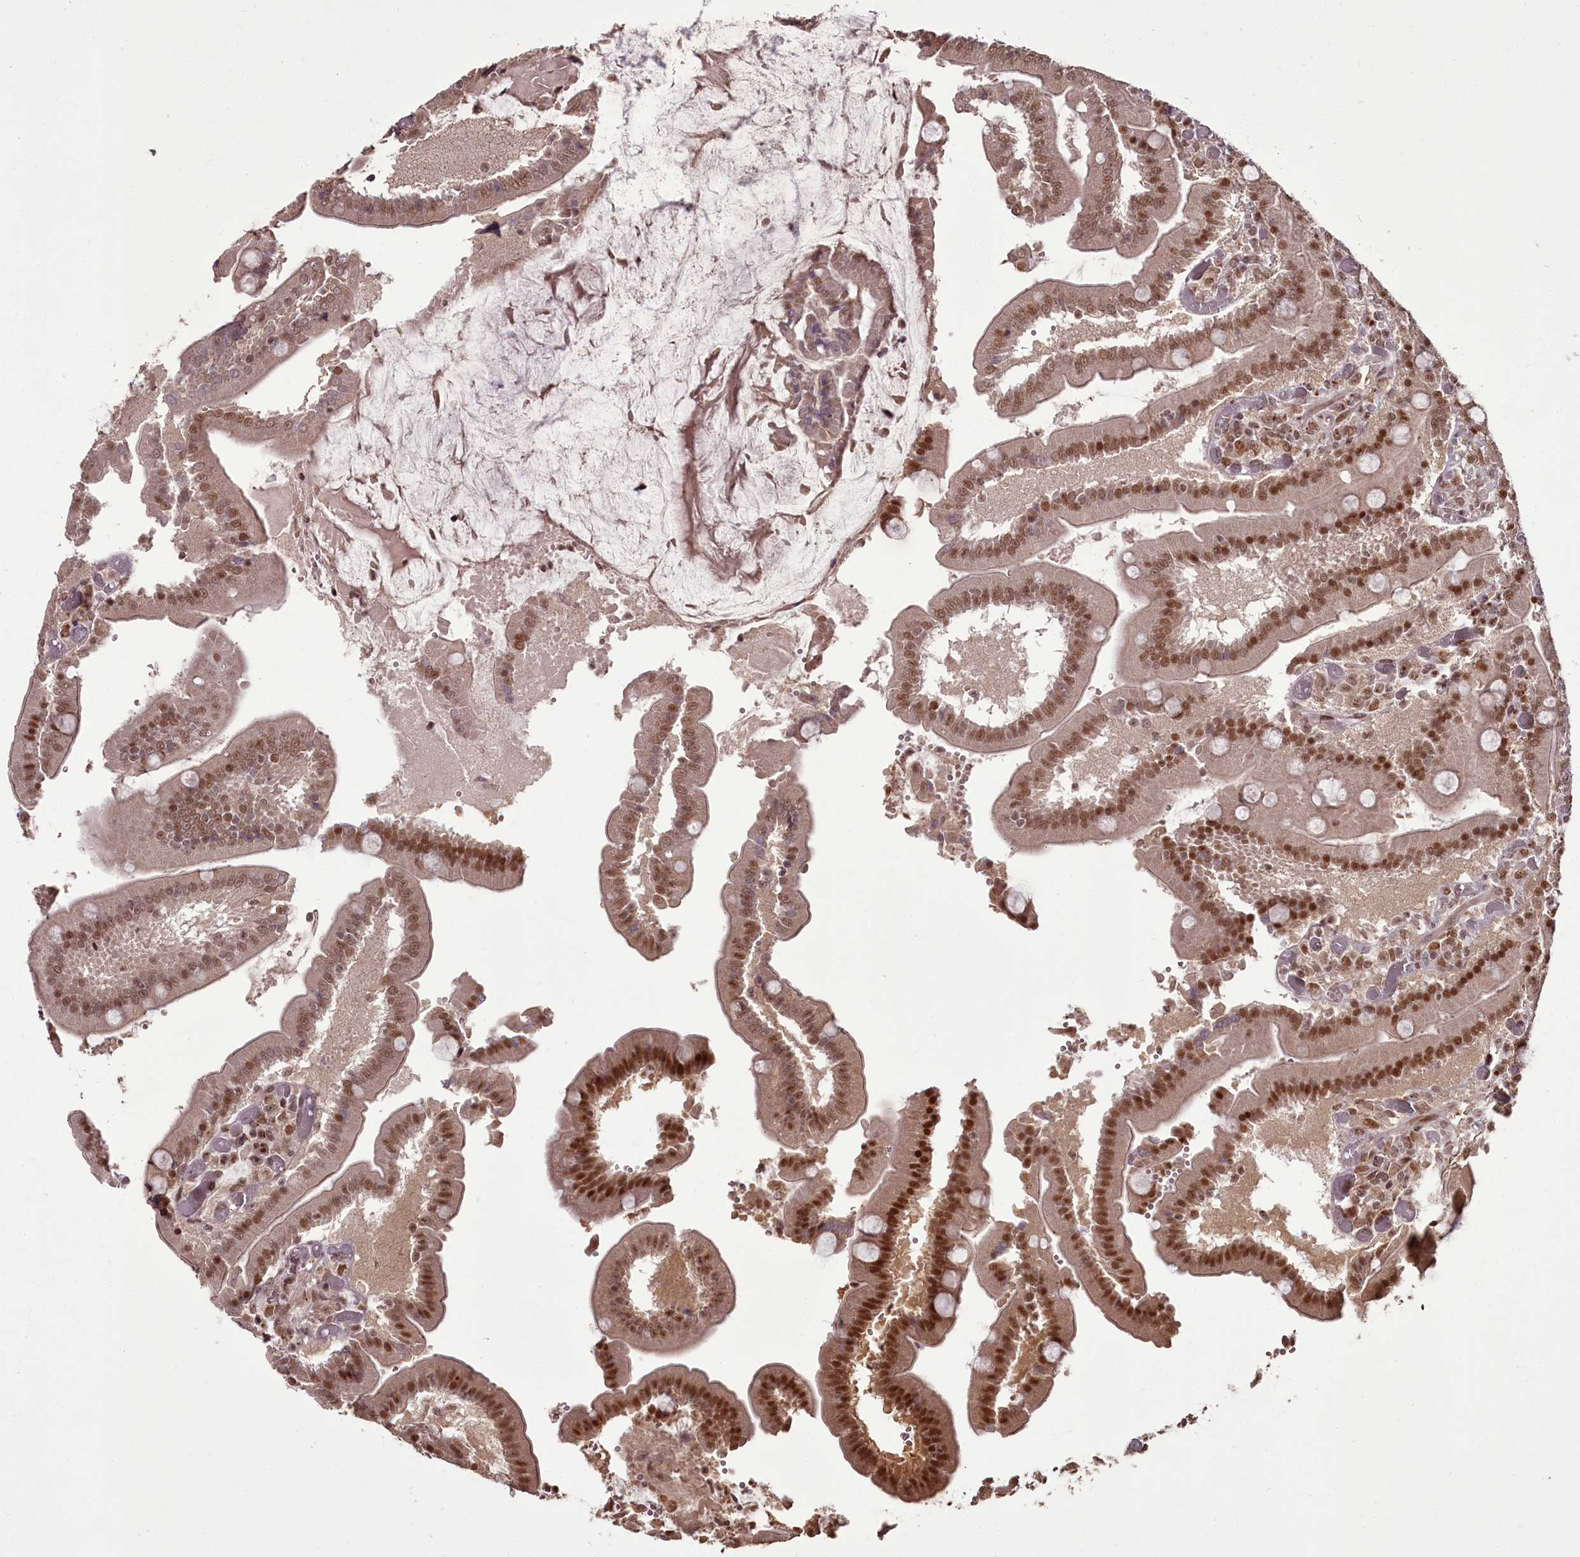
{"staining": {"intensity": "moderate", "quantity": ">75%", "location": "nuclear"}, "tissue": "duodenum", "cell_type": "Glandular cells", "image_type": "normal", "snomed": [{"axis": "morphology", "description": "Normal tissue, NOS"}, {"axis": "topography", "description": "Duodenum"}], "caption": "Protein staining exhibits moderate nuclear staining in approximately >75% of glandular cells in normal duodenum. Immunohistochemistry (ihc) stains the protein of interest in brown and the nuclei are stained blue.", "gene": "CEP83", "patient": {"sex": "female", "age": 62}}